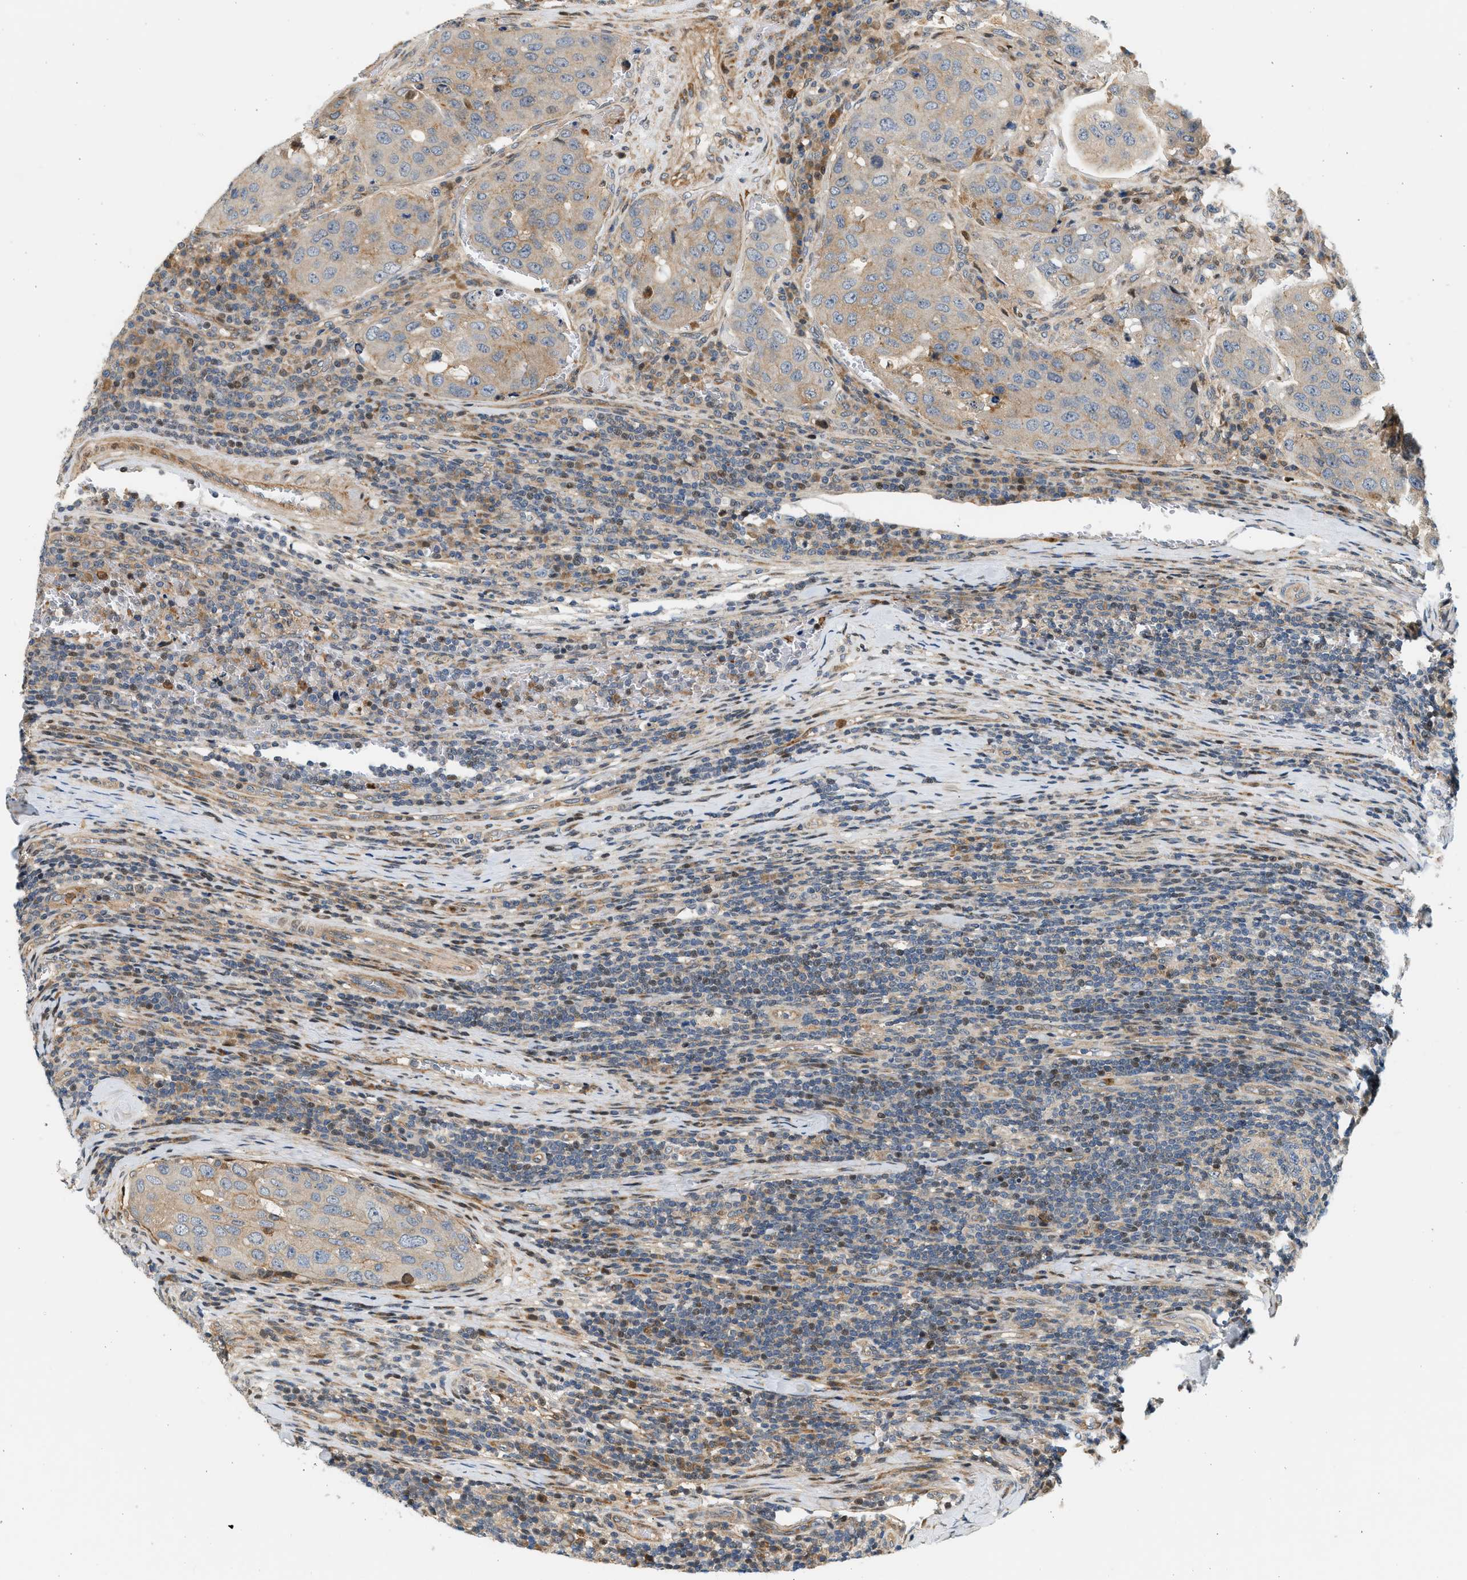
{"staining": {"intensity": "weak", "quantity": "25%-75%", "location": "cytoplasmic/membranous"}, "tissue": "urothelial cancer", "cell_type": "Tumor cells", "image_type": "cancer", "snomed": [{"axis": "morphology", "description": "Urothelial carcinoma, High grade"}, {"axis": "topography", "description": "Lymph node"}, {"axis": "topography", "description": "Urinary bladder"}], "caption": "Tumor cells display weak cytoplasmic/membranous expression in approximately 25%-75% of cells in urothelial cancer.", "gene": "NRSN2", "patient": {"sex": "male", "age": 51}}